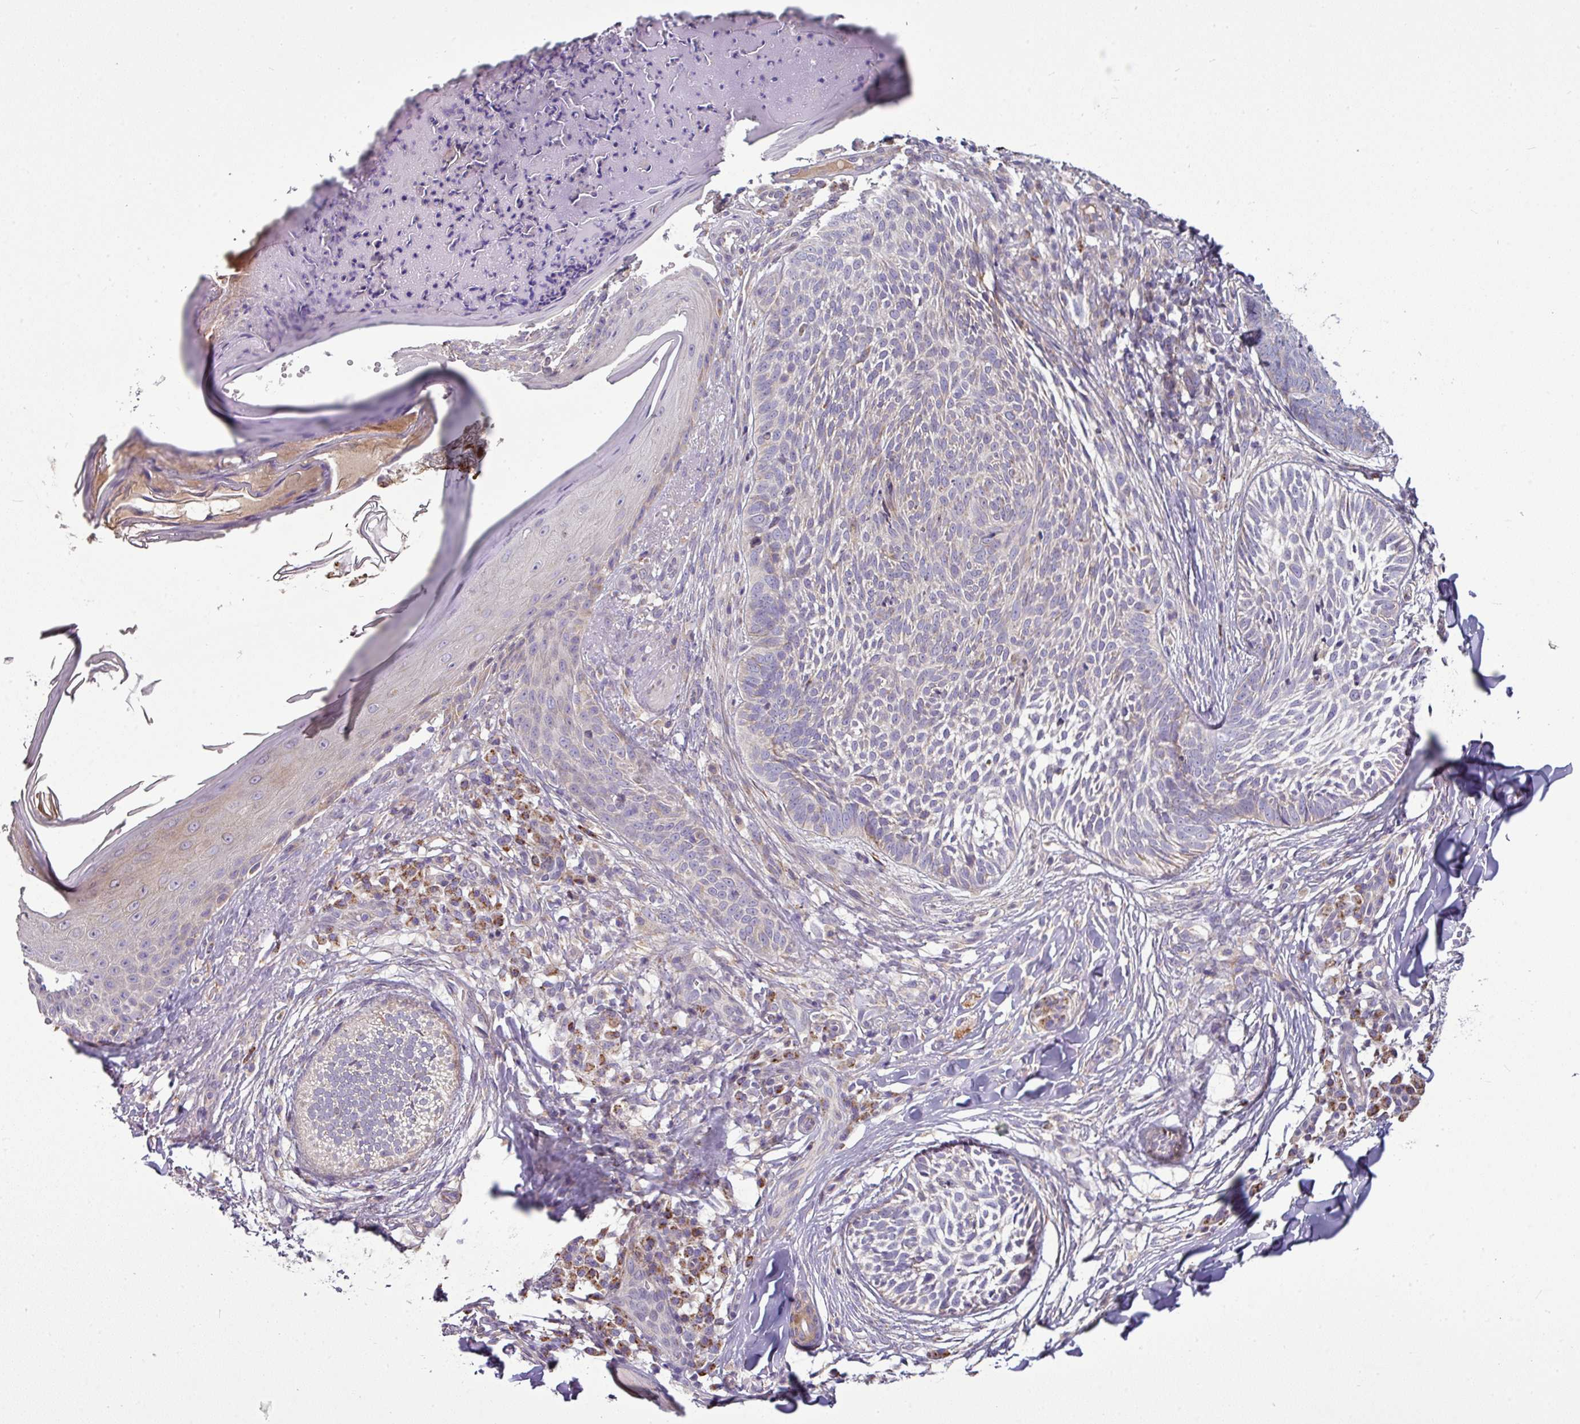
{"staining": {"intensity": "weak", "quantity": "<25%", "location": "cytoplasmic/membranous"}, "tissue": "skin cancer", "cell_type": "Tumor cells", "image_type": "cancer", "snomed": [{"axis": "morphology", "description": "Basal cell carcinoma"}, {"axis": "topography", "description": "Skin"}], "caption": "Protein analysis of skin cancer exhibits no significant staining in tumor cells.", "gene": "GAN", "patient": {"sex": "female", "age": 61}}